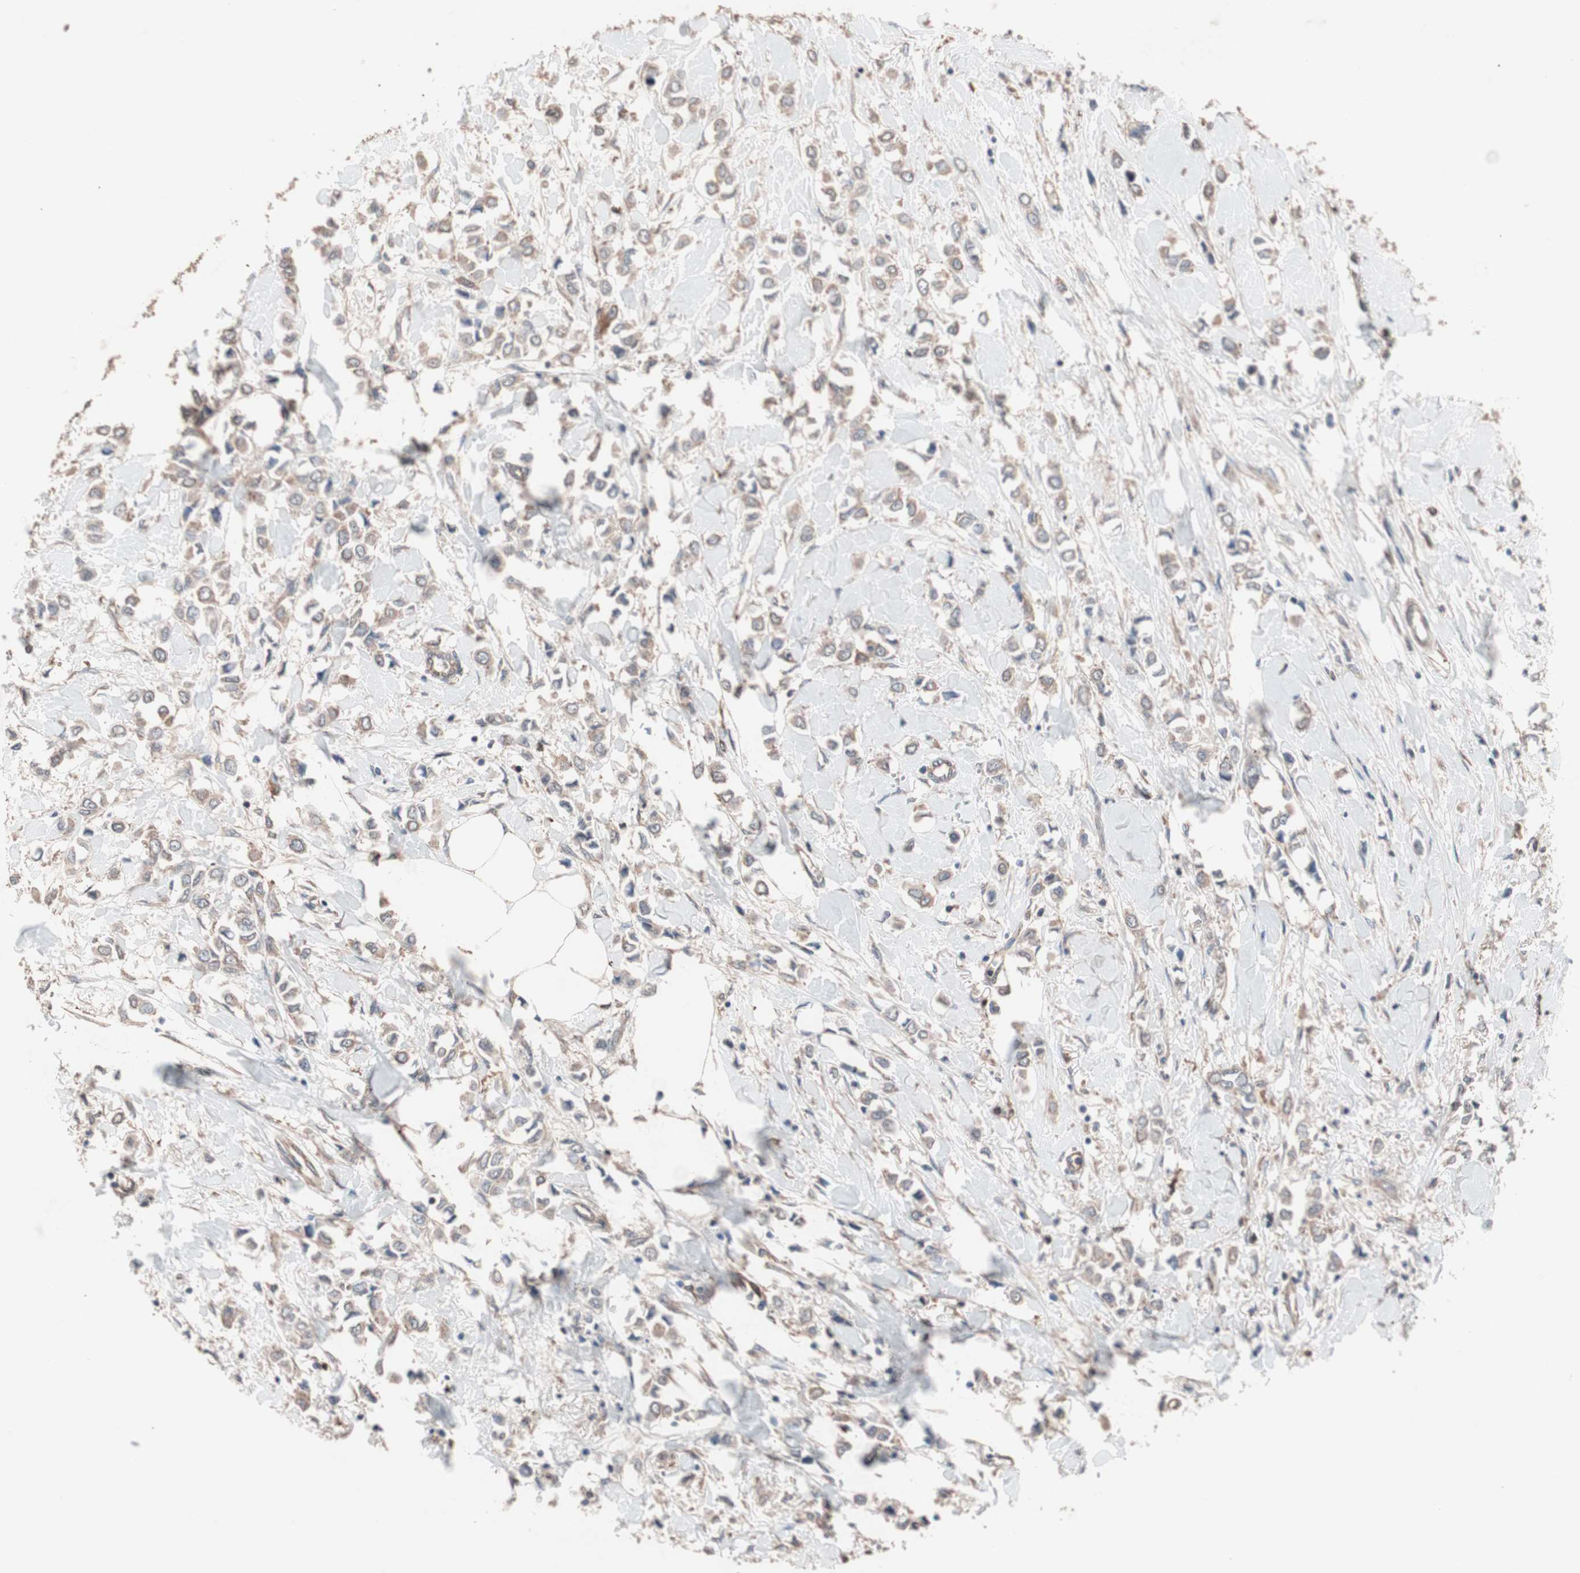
{"staining": {"intensity": "weak", "quantity": ">75%", "location": "cytoplasmic/membranous"}, "tissue": "breast cancer", "cell_type": "Tumor cells", "image_type": "cancer", "snomed": [{"axis": "morphology", "description": "Lobular carcinoma"}, {"axis": "topography", "description": "Breast"}], "caption": "Breast cancer stained for a protein (brown) exhibits weak cytoplasmic/membranous positive positivity in about >75% of tumor cells.", "gene": "ATG7", "patient": {"sex": "female", "age": 51}}